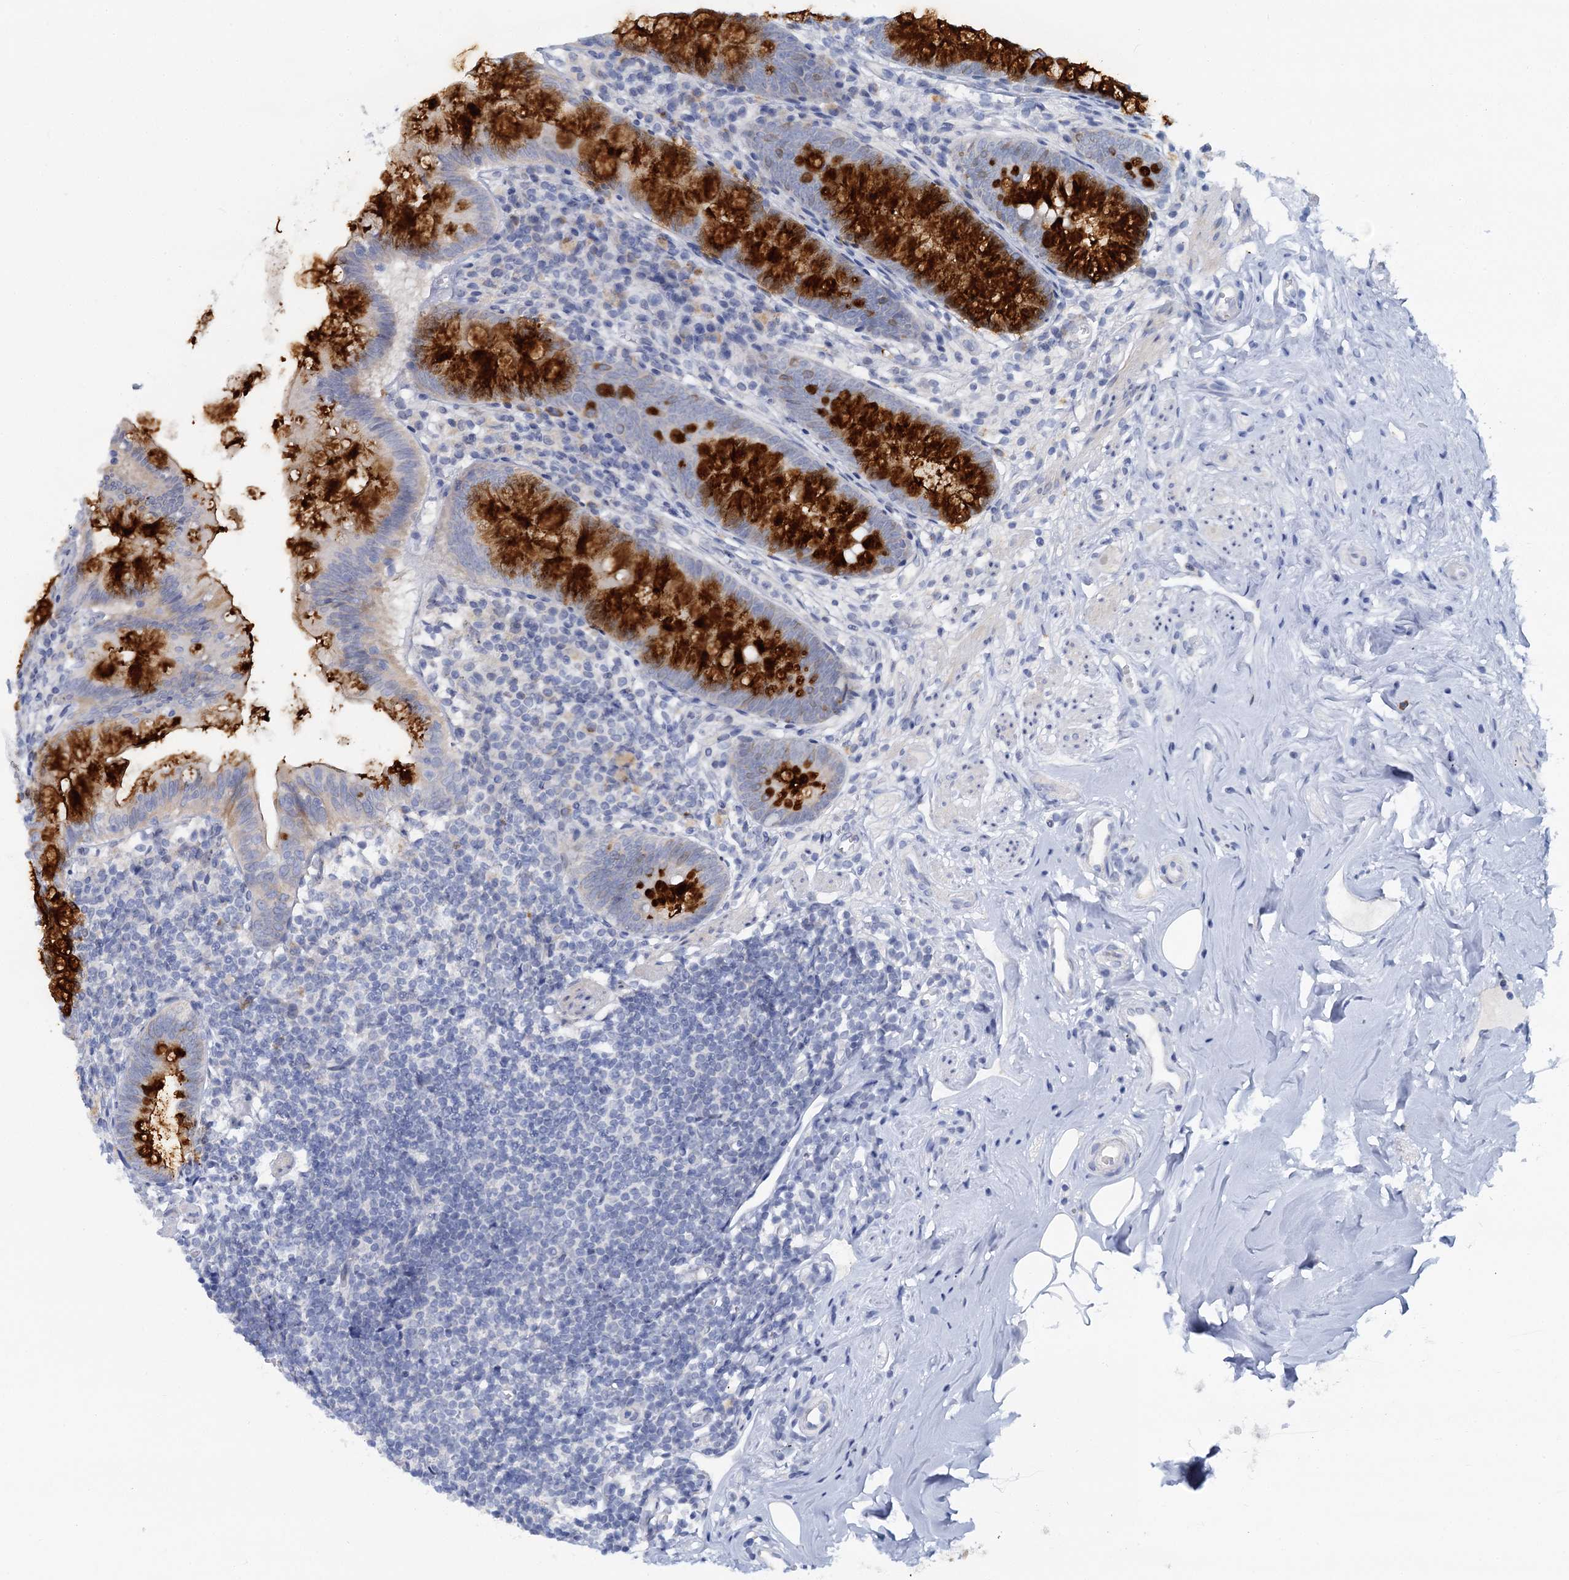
{"staining": {"intensity": "strong", "quantity": ">75%", "location": "cytoplasmic/membranous"}, "tissue": "appendix", "cell_type": "Glandular cells", "image_type": "normal", "snomed": [{"axis": "morphology", "description": "Normal tissue, NOS"}, {"axis": "topography", "description": "Appendix"}], "caption": "Brown immunohistochemical staining in benign human appendix reveals strong cytoplasmic/membranous positivity in about >75% of glandular cells. Immunohistochemistry (ihc) stains the protein of interest in brown and the nuclei are stained blue.", "gene": "ACRBP", "patient": {"sex": "female", "age": 51}}